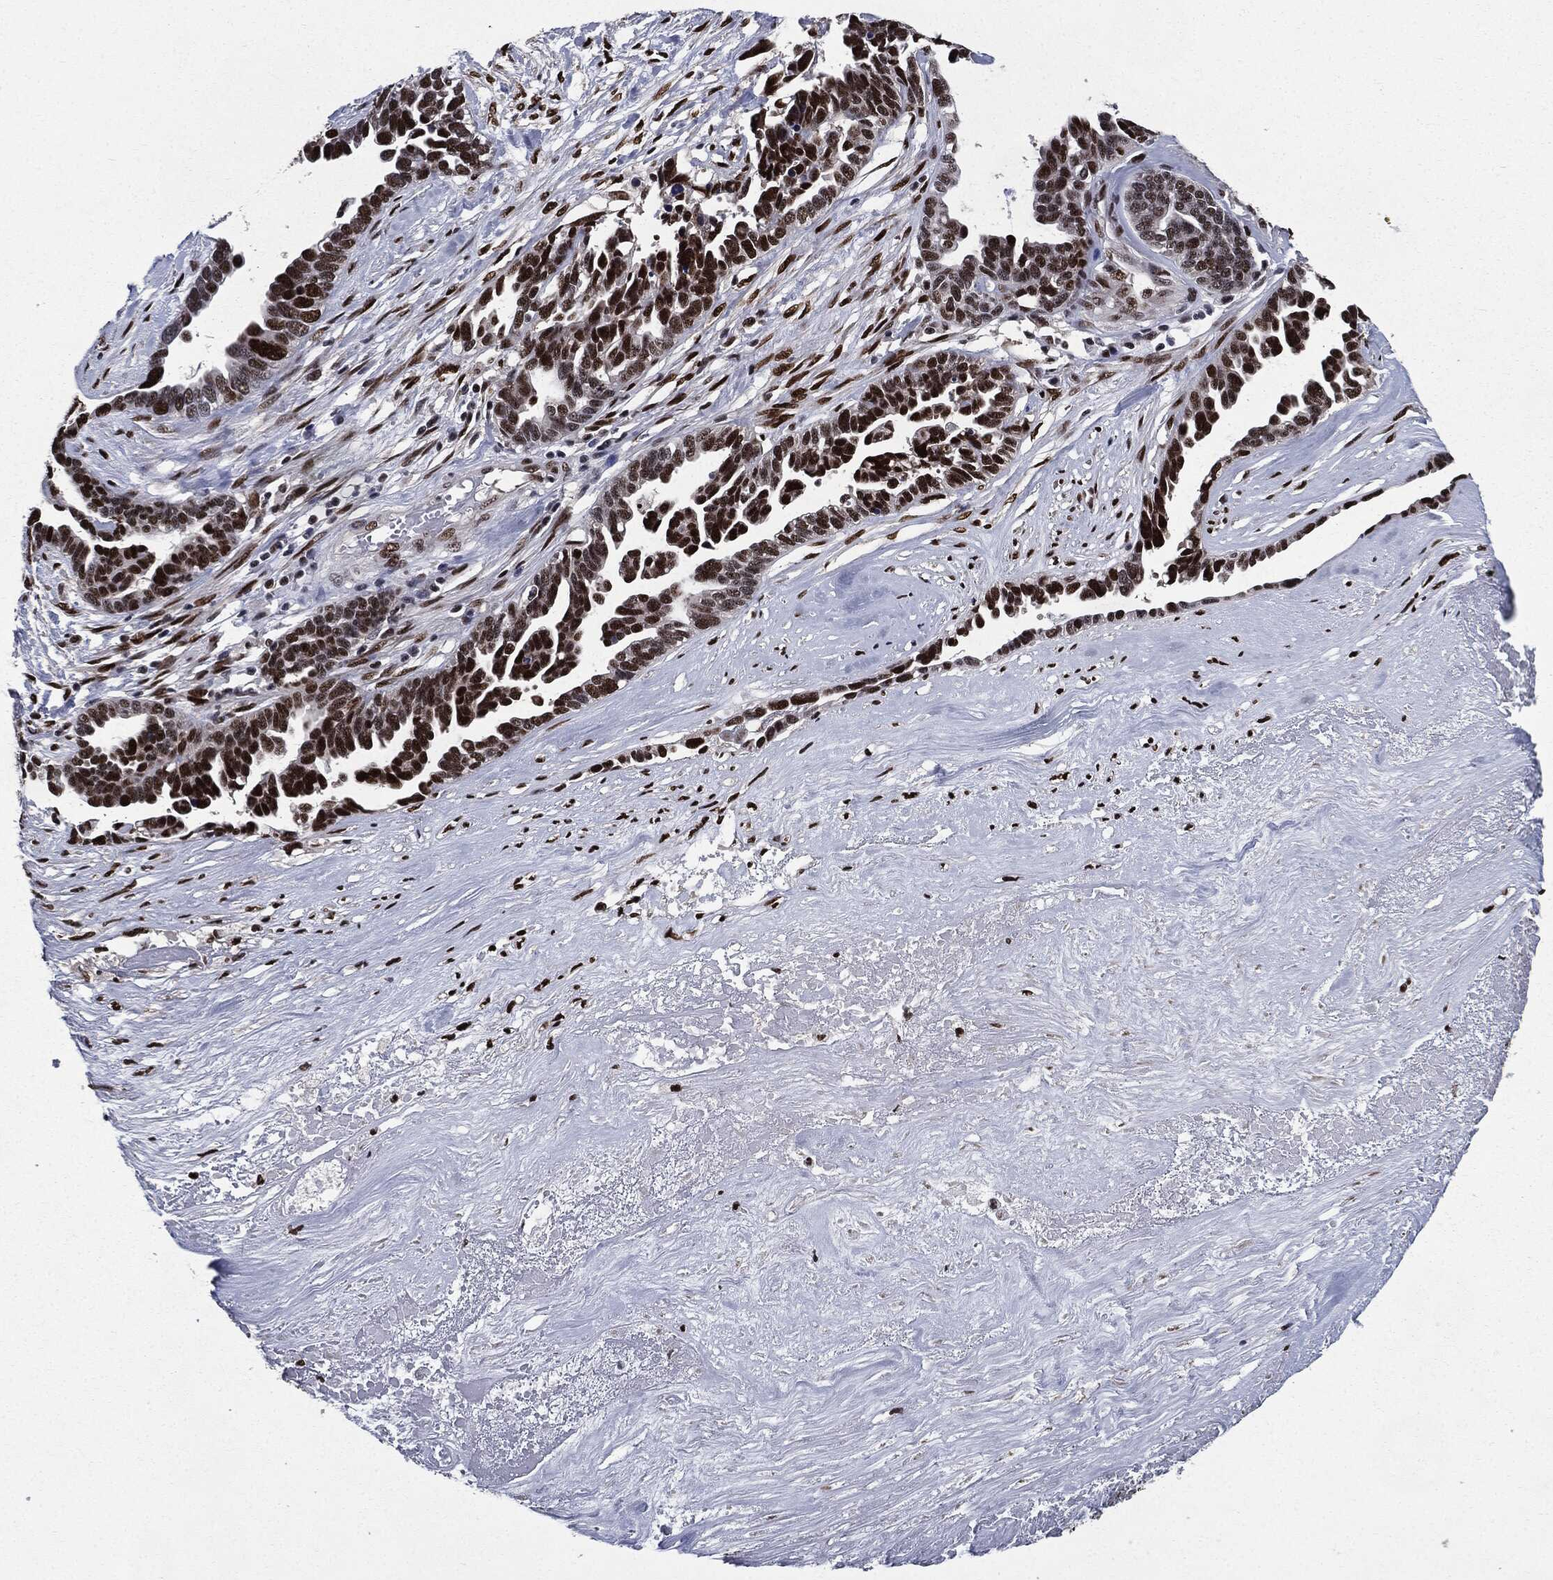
{"staining": {"intensity": "strong", "quantity": ">75%", "location": "nuclear"}, "tissue": "ovarian cancer", "cell_type": "Tumor cells", "image_type": "cancer", "snomed": [{"axis": "morphology", "description": "Cystadenocarcinoma, serous, NOS"}, {"axis": "topography", "description": "Ovary"}], "caption": "Protein positivity by immunohistochemistry shows strong nuclear staining in about >75% of tumor cells in ovarian serous cystadenocarcinoma.", "gene": "JUN", "patient": {"sex": "female", "age": 54}}